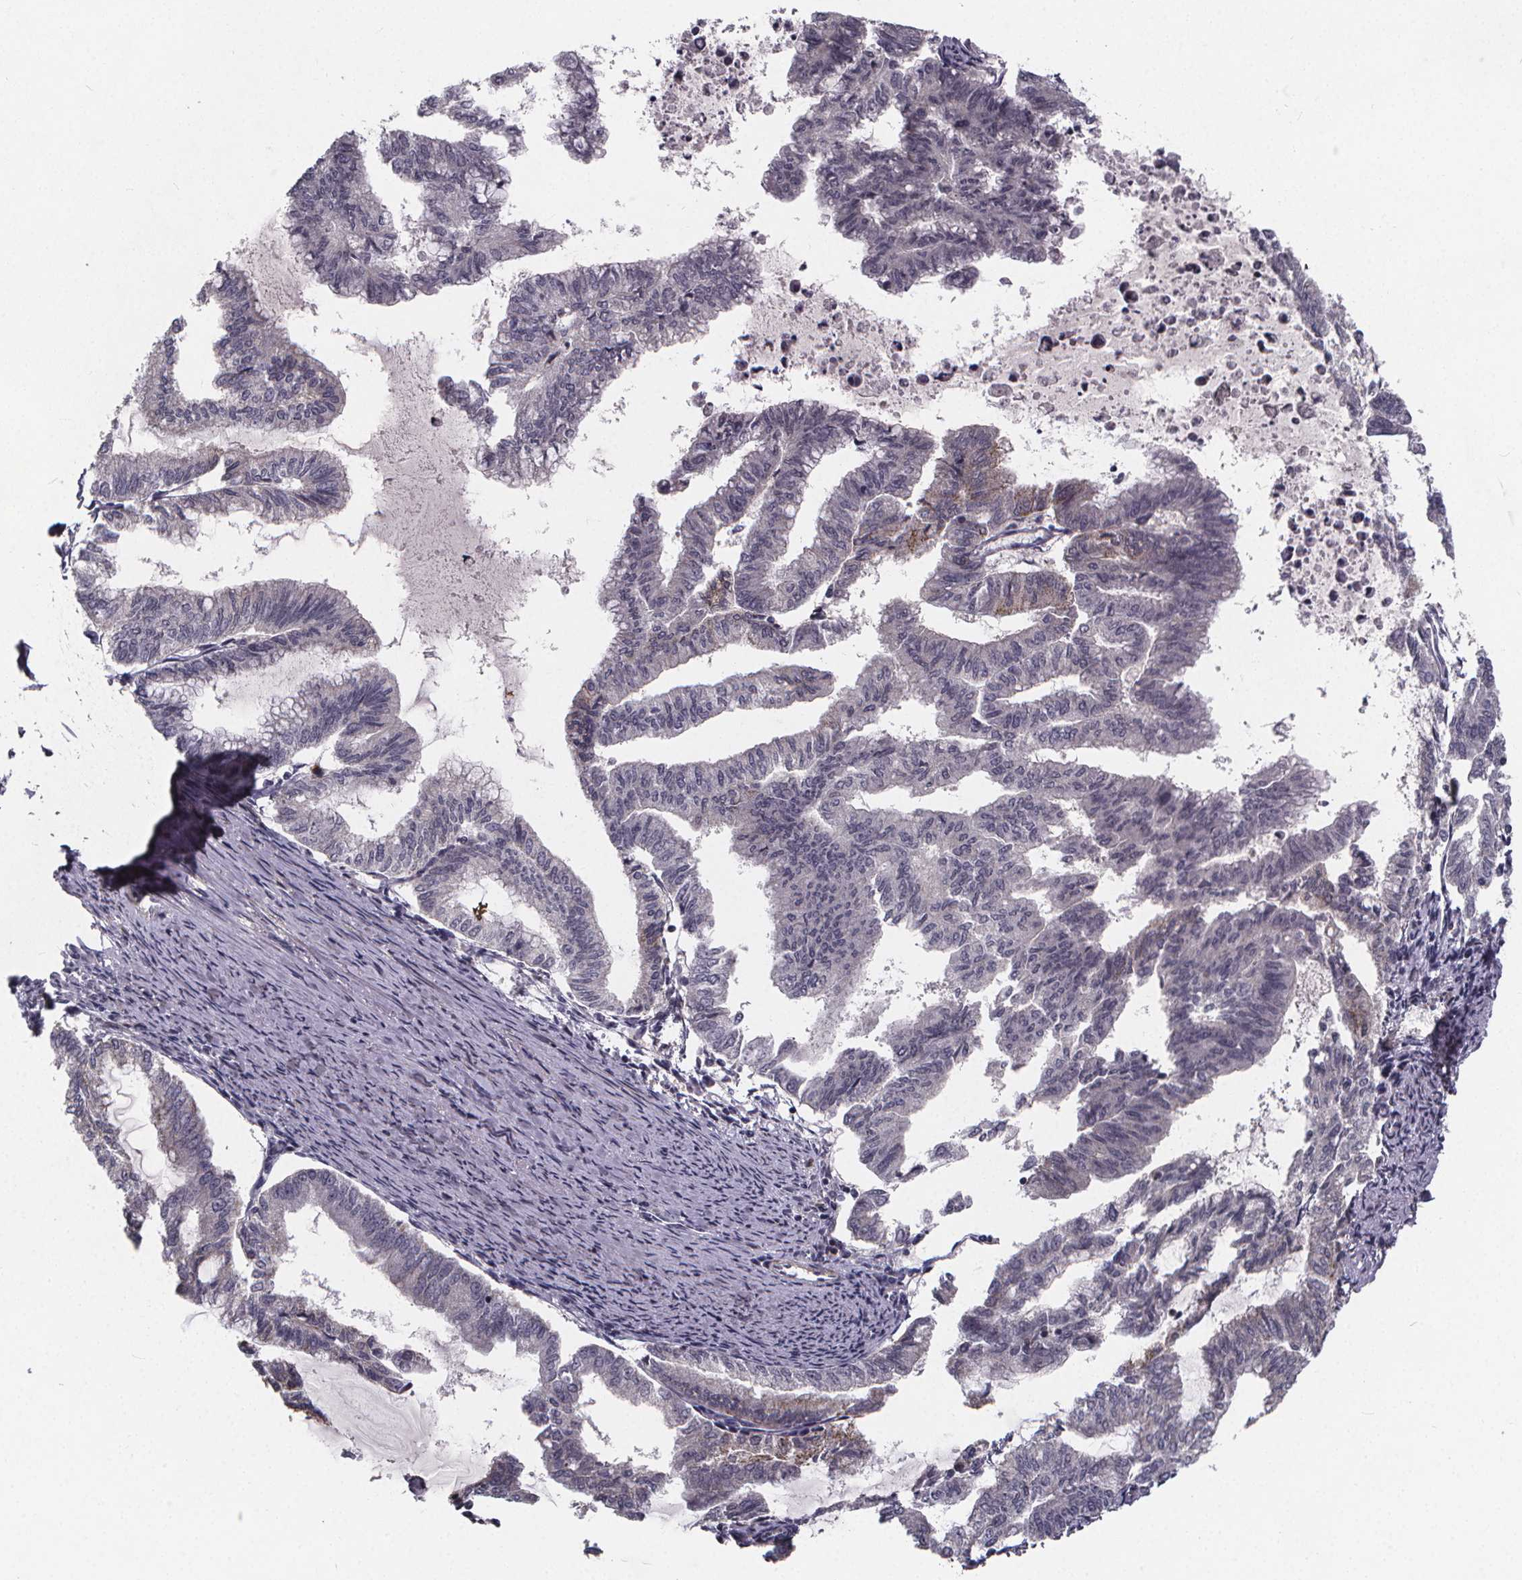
{"staining": {"intensity": "negative", "quantity": "none", "location": "none"}, "tissue": "endometrial cancer", "cell_type": "Tumor cells", "image_type": "cancer", "snomed": [{"axis": "morphology", "description": "Adenocarcinoma, NOS"}, {"axis": "topography", "description": "Endometrium"}], "caption": "Micrograph shows no protein positivity in tumor cells of endometrial adenocarcinoma tissue.", "gene": "FBXW2", "patient": {"sex": "female", "age": 79}}